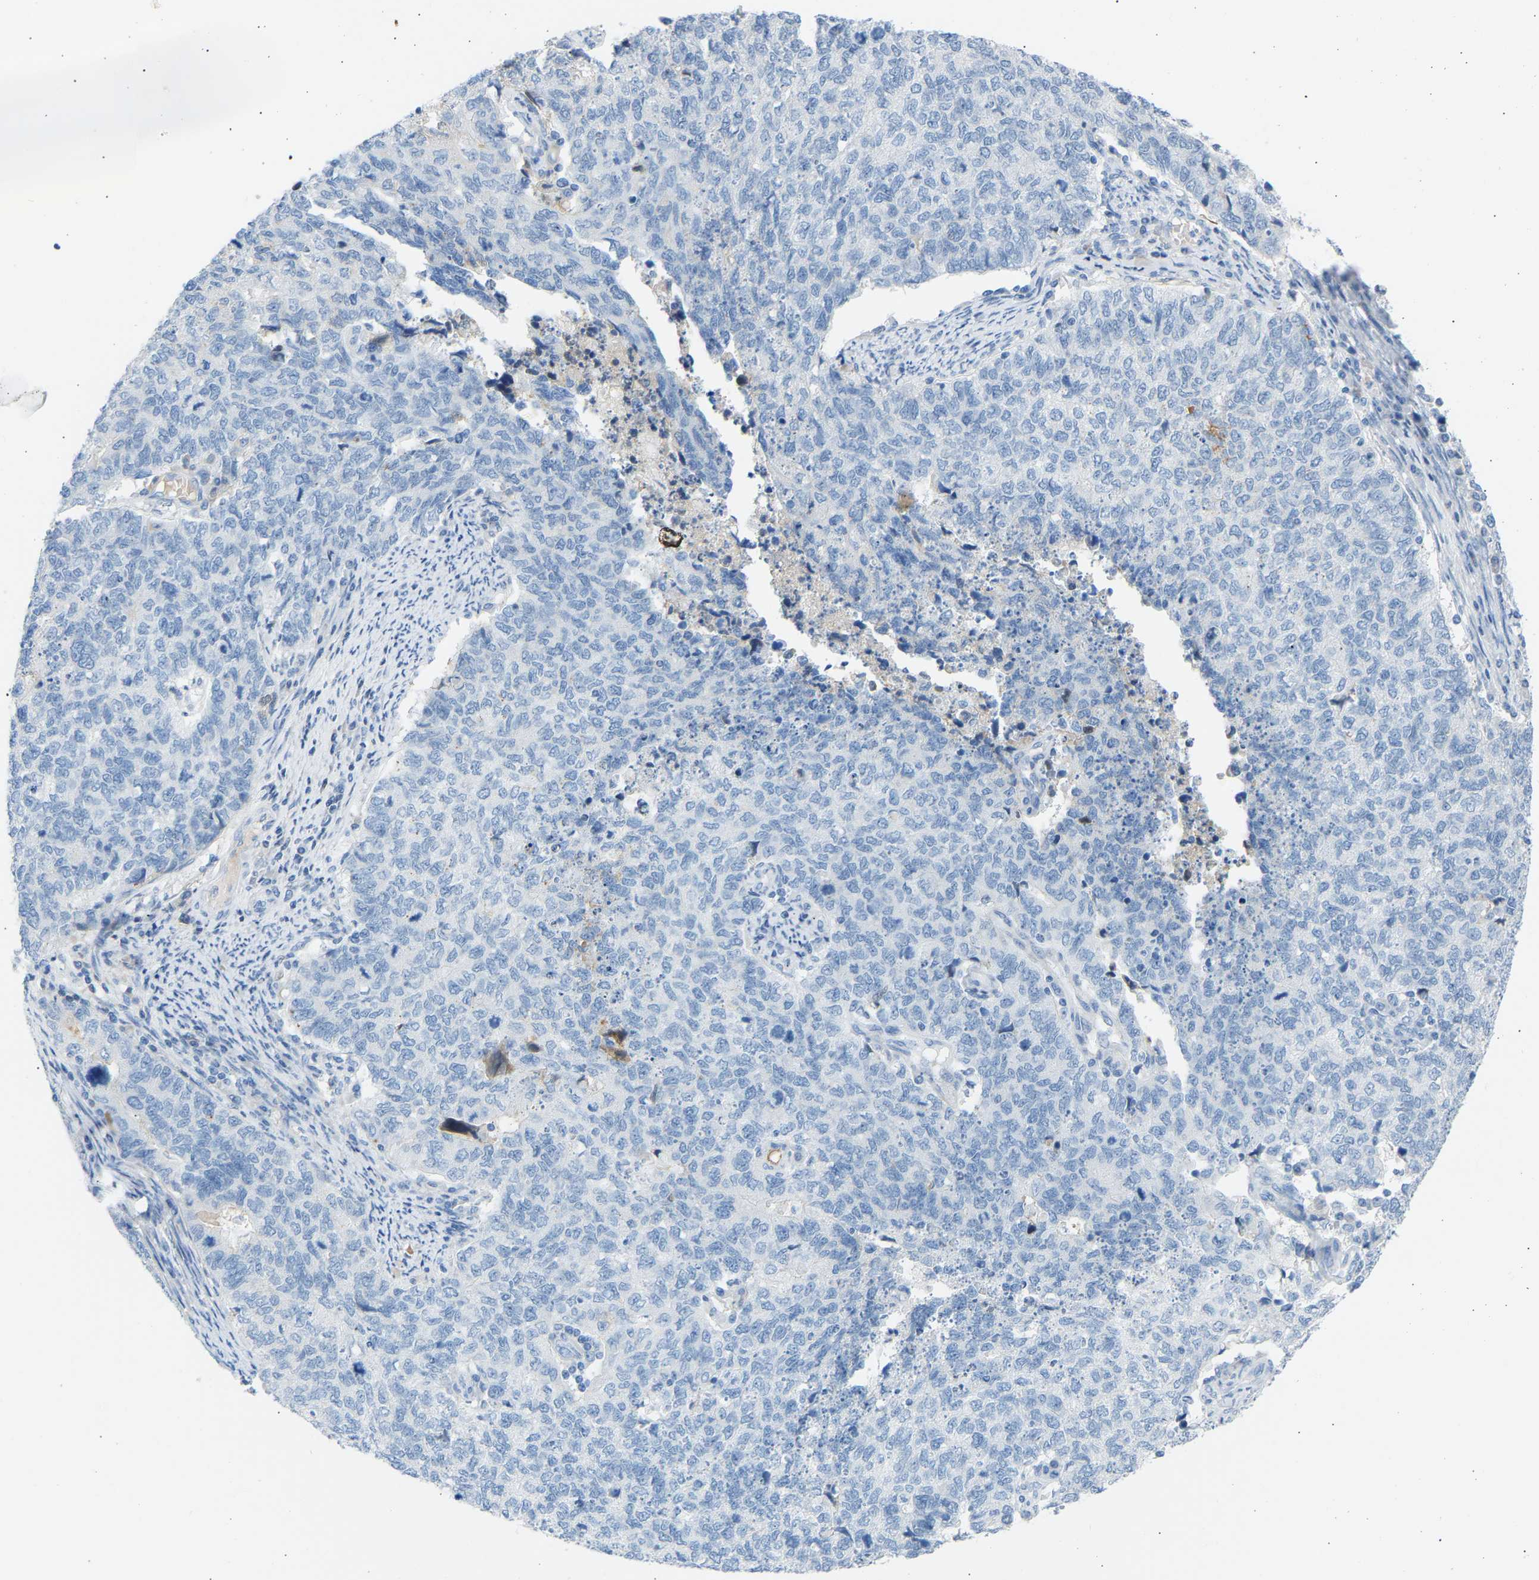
{"staining": {"intensity": "negative", "quantity": "none", "location": "none"}, "tissue": "cervical cancer", "cell_type": "Tumor cells", "image_type": "cancer", "snomed": [{"axis": "morphology", "description": "Squamous cell carcinoma, NOS"}, {"axis": "topography", "description": "Cervix"}], "caption": "Histopathology image shows no significant protein staining in tumor cells of cervical cancer. (DAB (3,3'-diaminobenzidine) immunohistochemistry visualized using brightfield microscopy, high magnification).", "gene": "GNAS", "patient": {"sex": "female", "age": 63}}